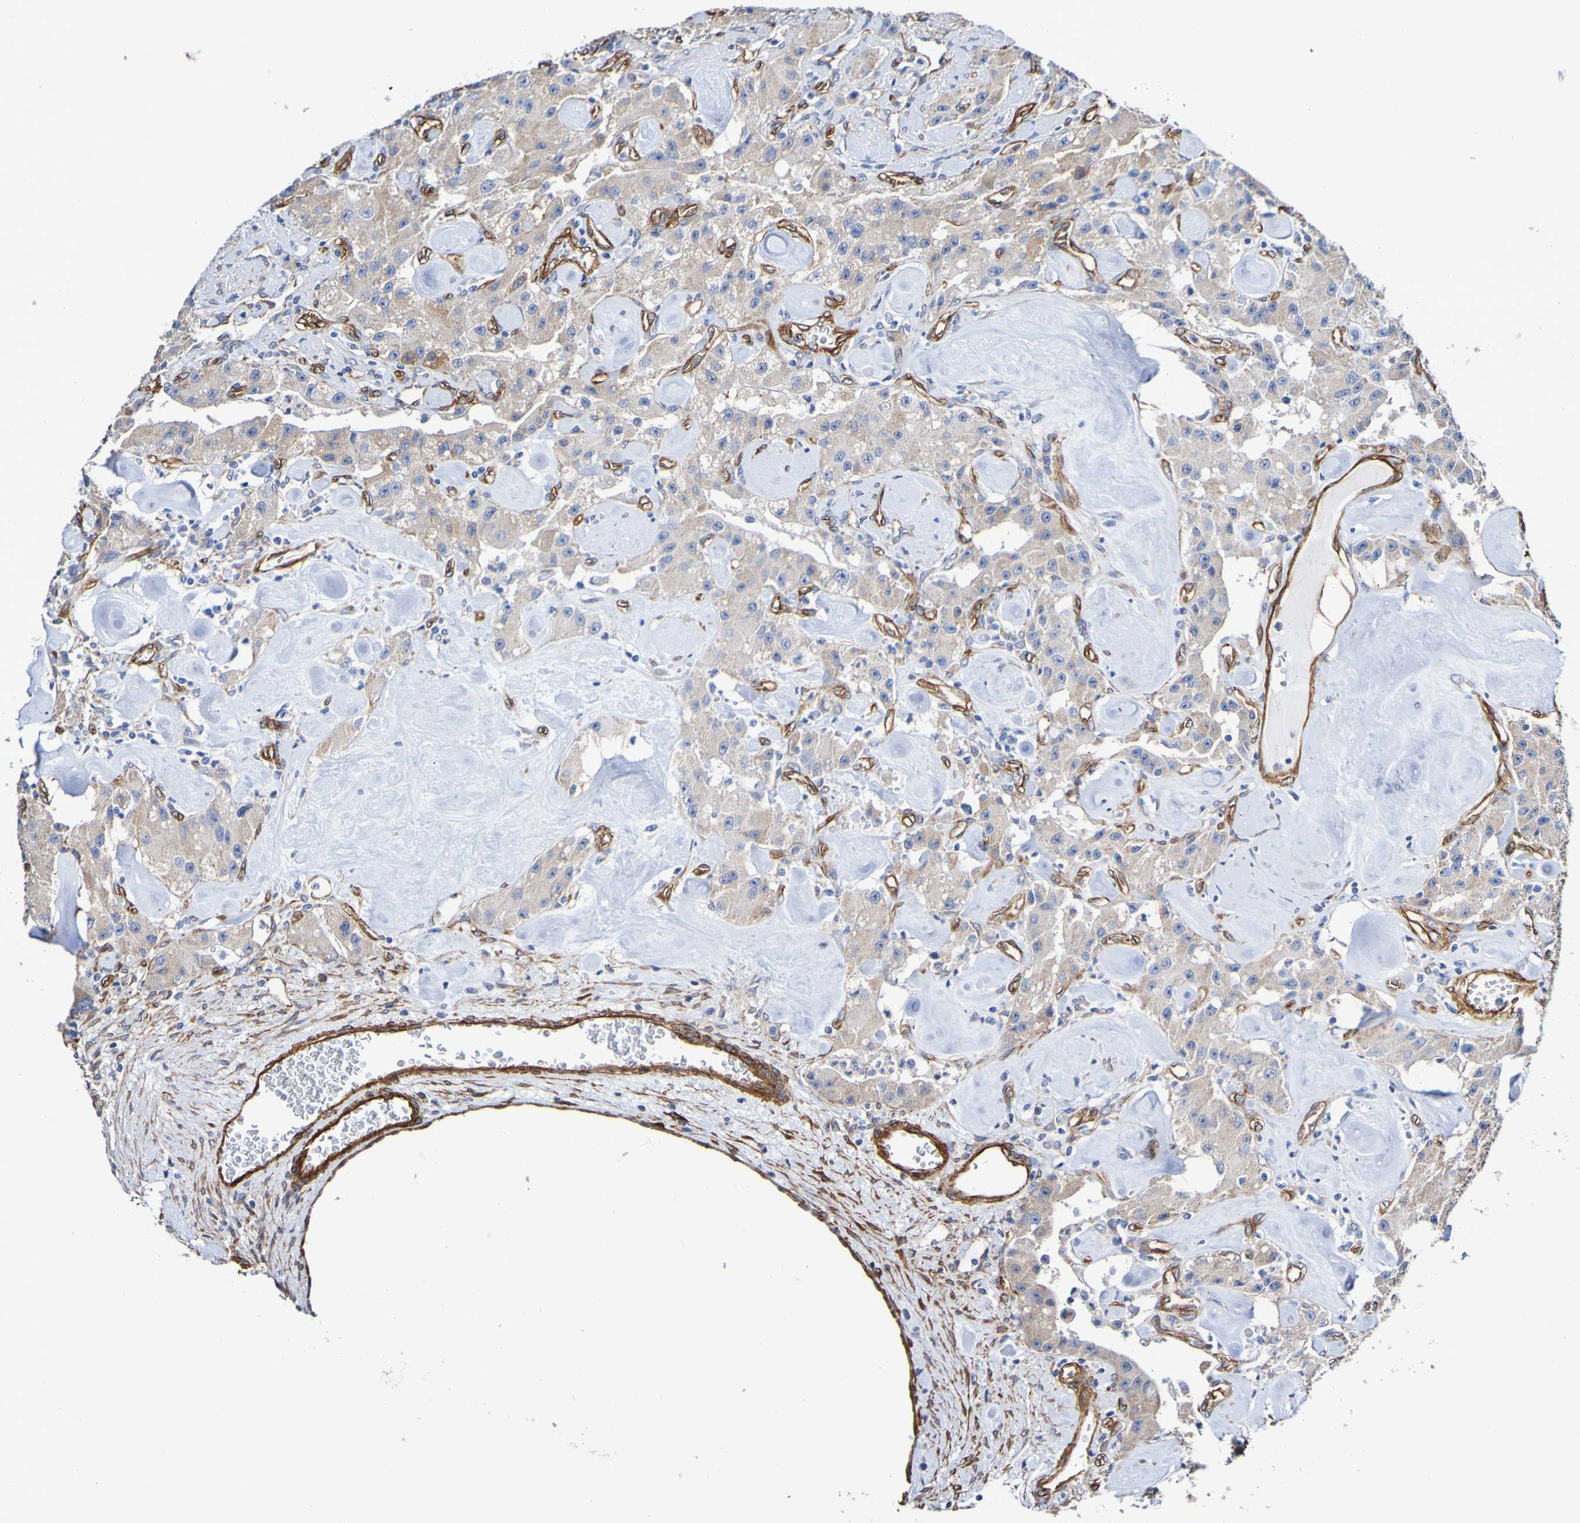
{"staining": {"intensity": "weak", "quantity": "25%-75%", "location": "cytoplasmic/membranous"}, "tissue": "carcinoid", "cell_type": "Tumor cells", "image_type": "cancer", "snomed": [{"axis": "morphology", "description": "Carcinoid, malignant, NOS"}, {"axis": "topography", "description": "Pancreas"}], "caption": "This image displays immunohistochemistry (IHC) staining of carcinoid, with low weak cytoplasmic/membranous staining in approximately 25%-75% of tumor cells.", "gene": "ELMOD3", "patient": {"sex": "male", "age": 41}}